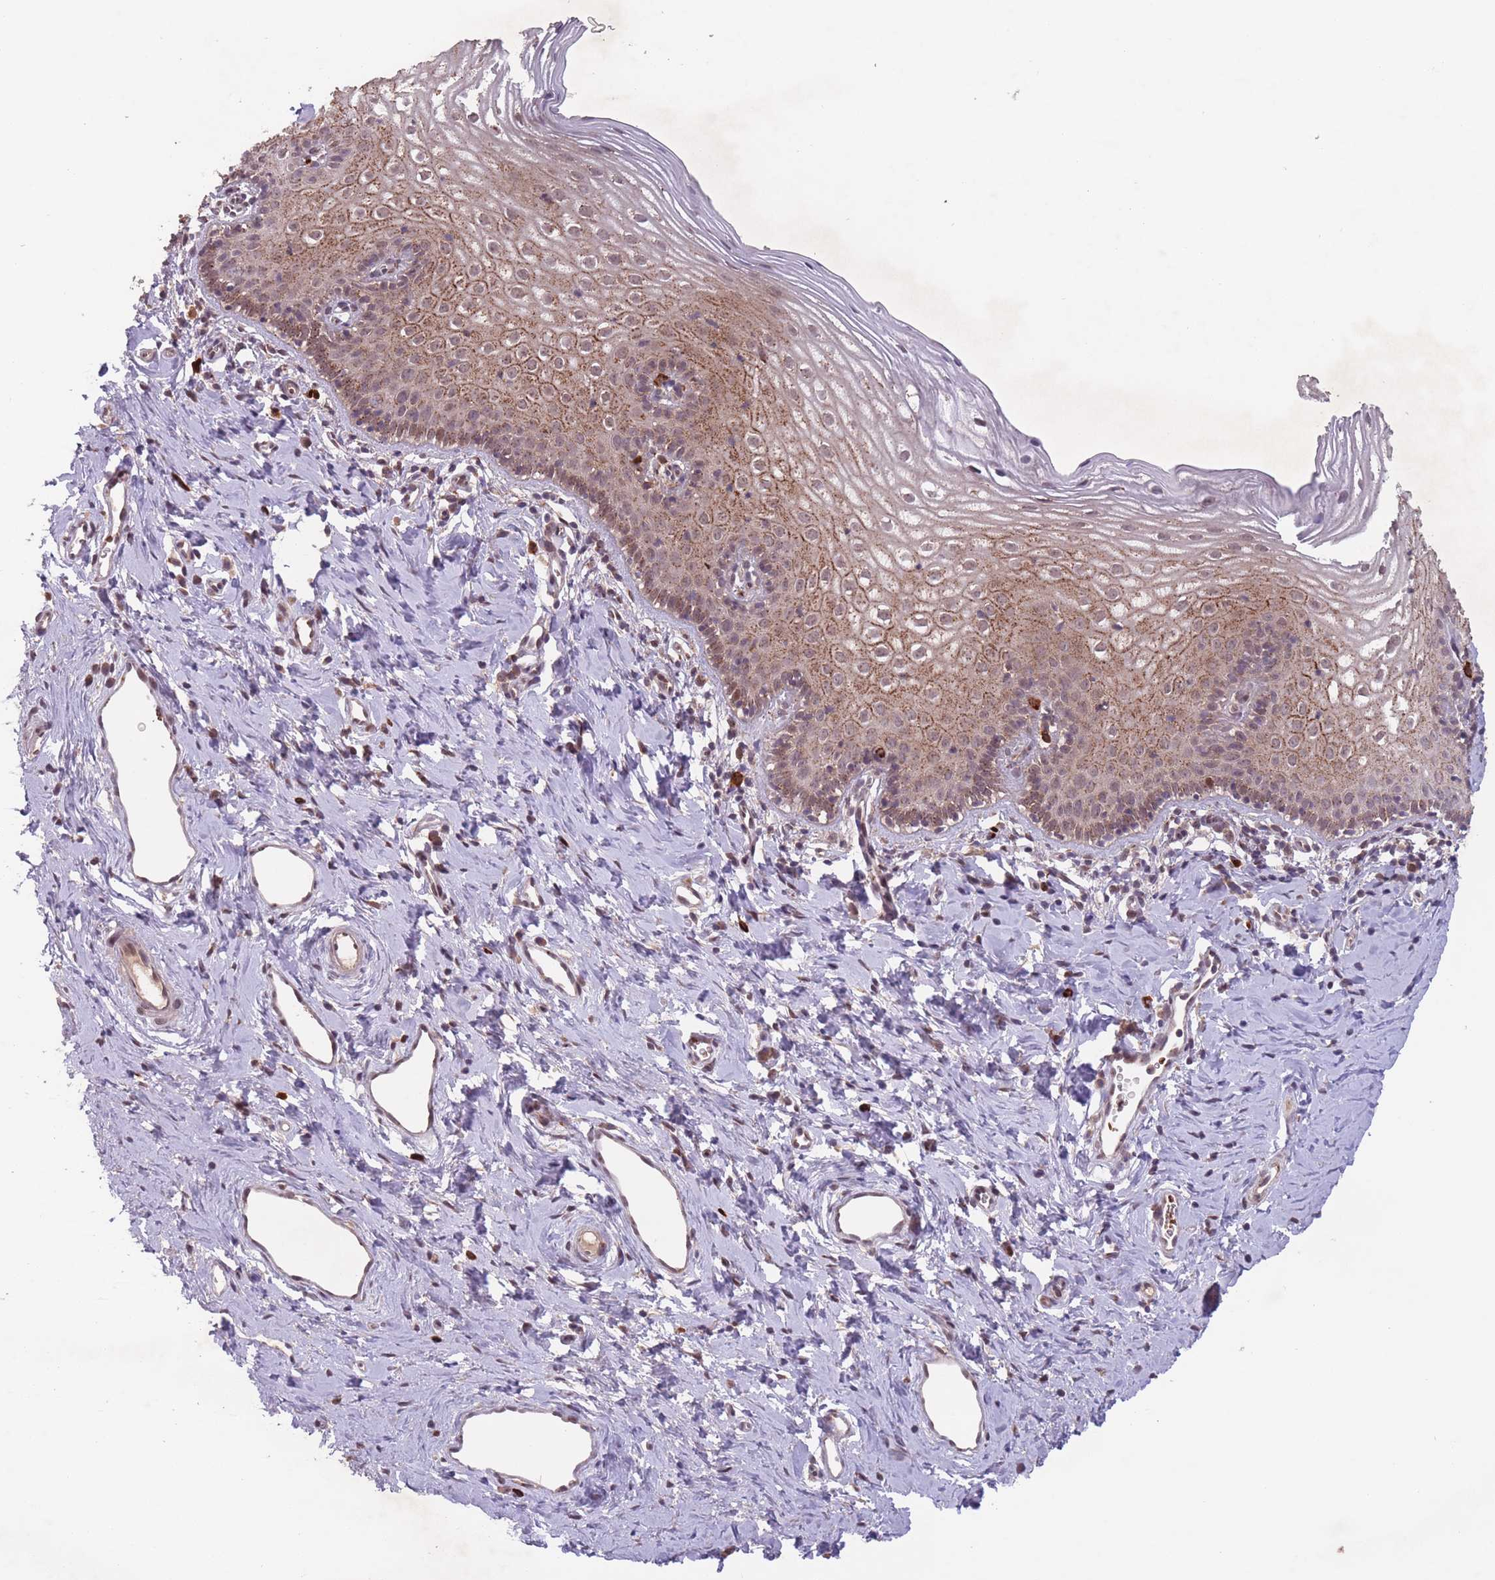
{"staining": {"intensity": "moderate", "quantity": "25%-75%", "location": "cytoplasmic/membranous,nuclear"}, "tissue": "cervix", "cell_type": "Glandular cells", "image_type": "normal", "snomed": [{"axis": "morphology", "description": "Normal tissue, NOS"}, {"axis": "topography", "description": "Cervix"}], "caption": "Approximately 25%-75% of glandular cells in normal cervix exhibit moderate cytoplasmic/membranous,nuclear protein expression as visualized by brown immunohistochemical staining.", "gene": "SECTM1", "patient": {"sex": "female", "age": 44}}